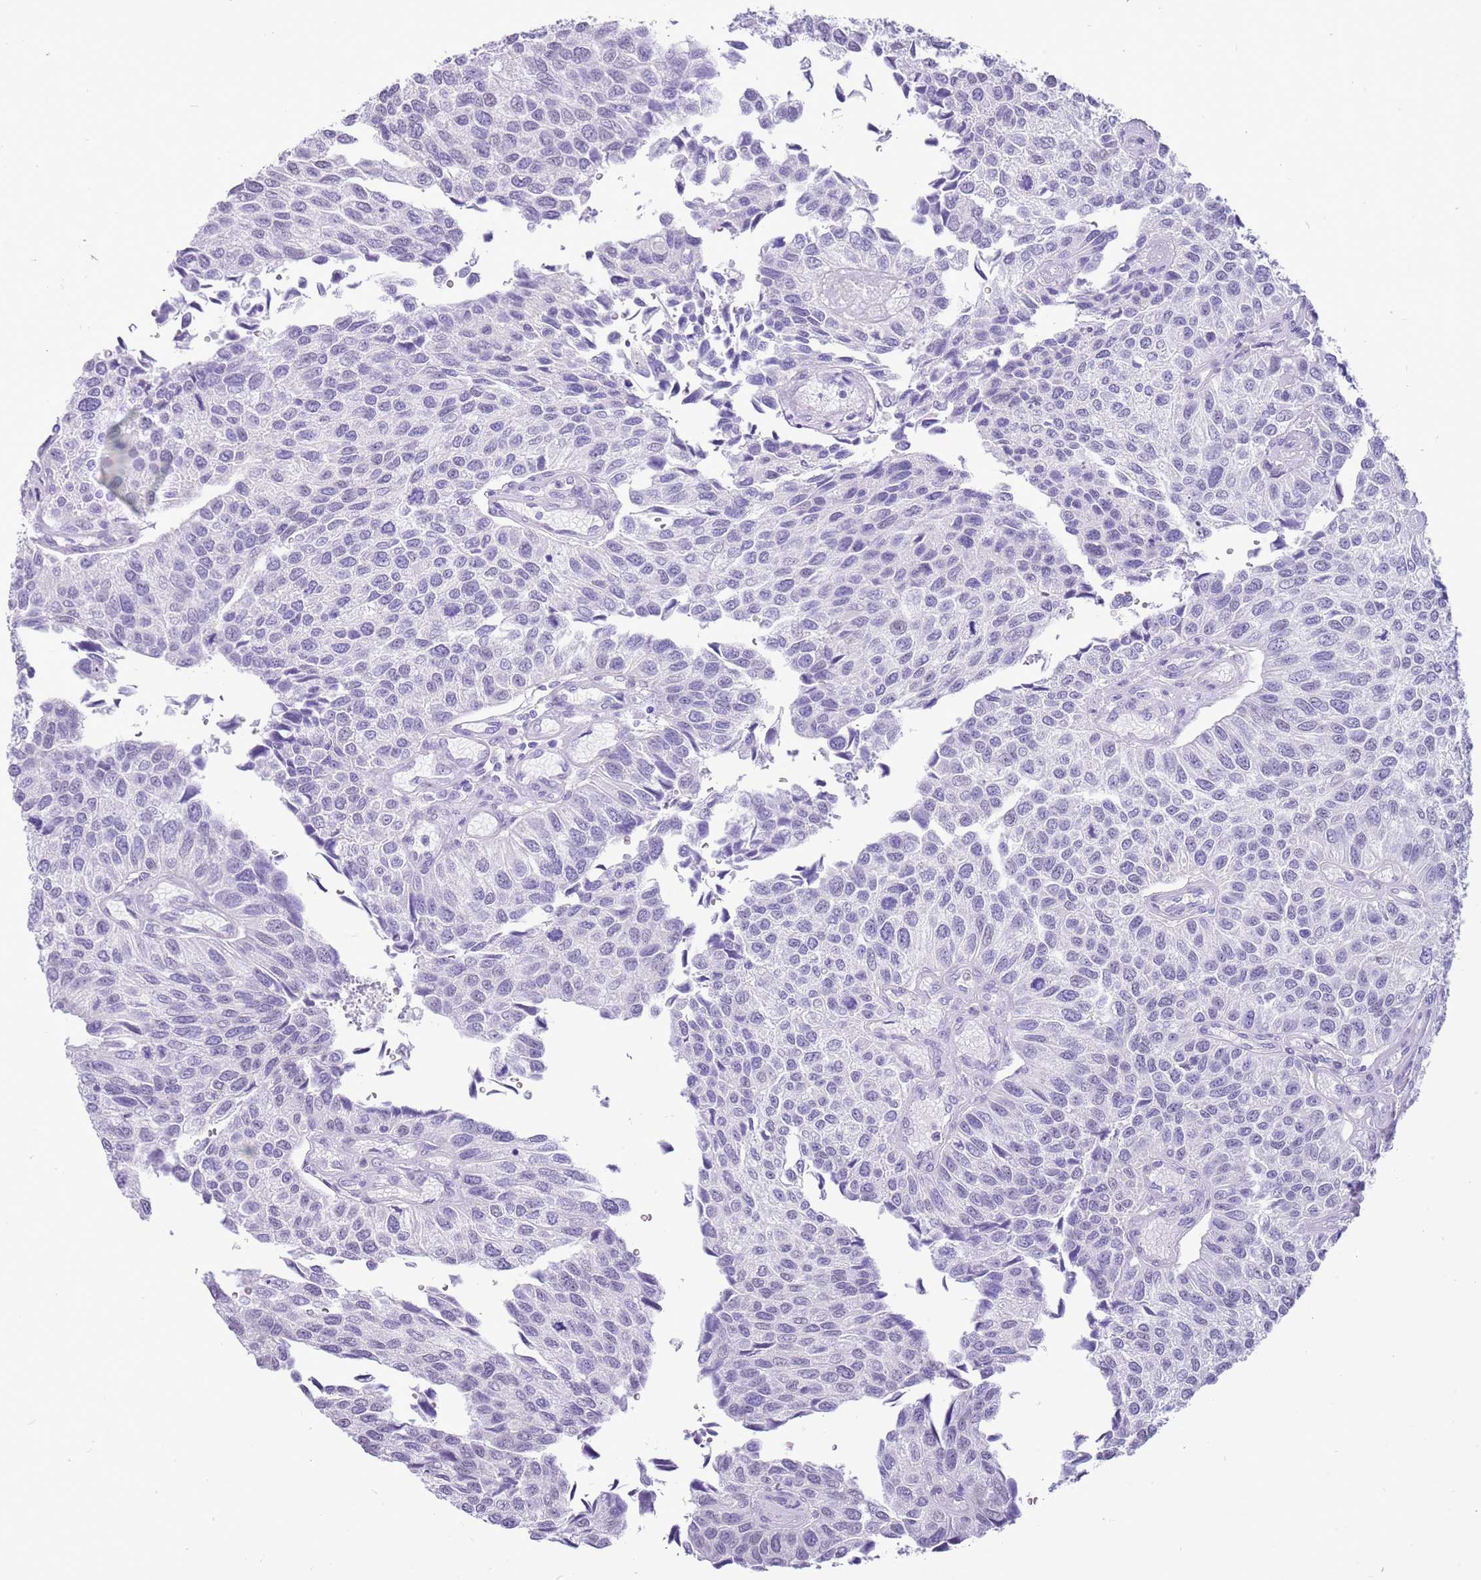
{"staining": {"intensity": "negative", "quantity": "none", "location": "none"}, "tissue": "urothelial cancer", "cell_type": "Tumor cells", "image_type": "cancer", "snomed": [{"axis": "morphology", "description": "Urothelial carcinoma, NOS"}, {"axis": "topography", "description": "Urinary bladder"}], "caption": "Tumor cells show no significant protein positivity in transitional cell carcinoma.", "gene": "PPP1R17", "patient": {"sex": "male", "age": 55}}